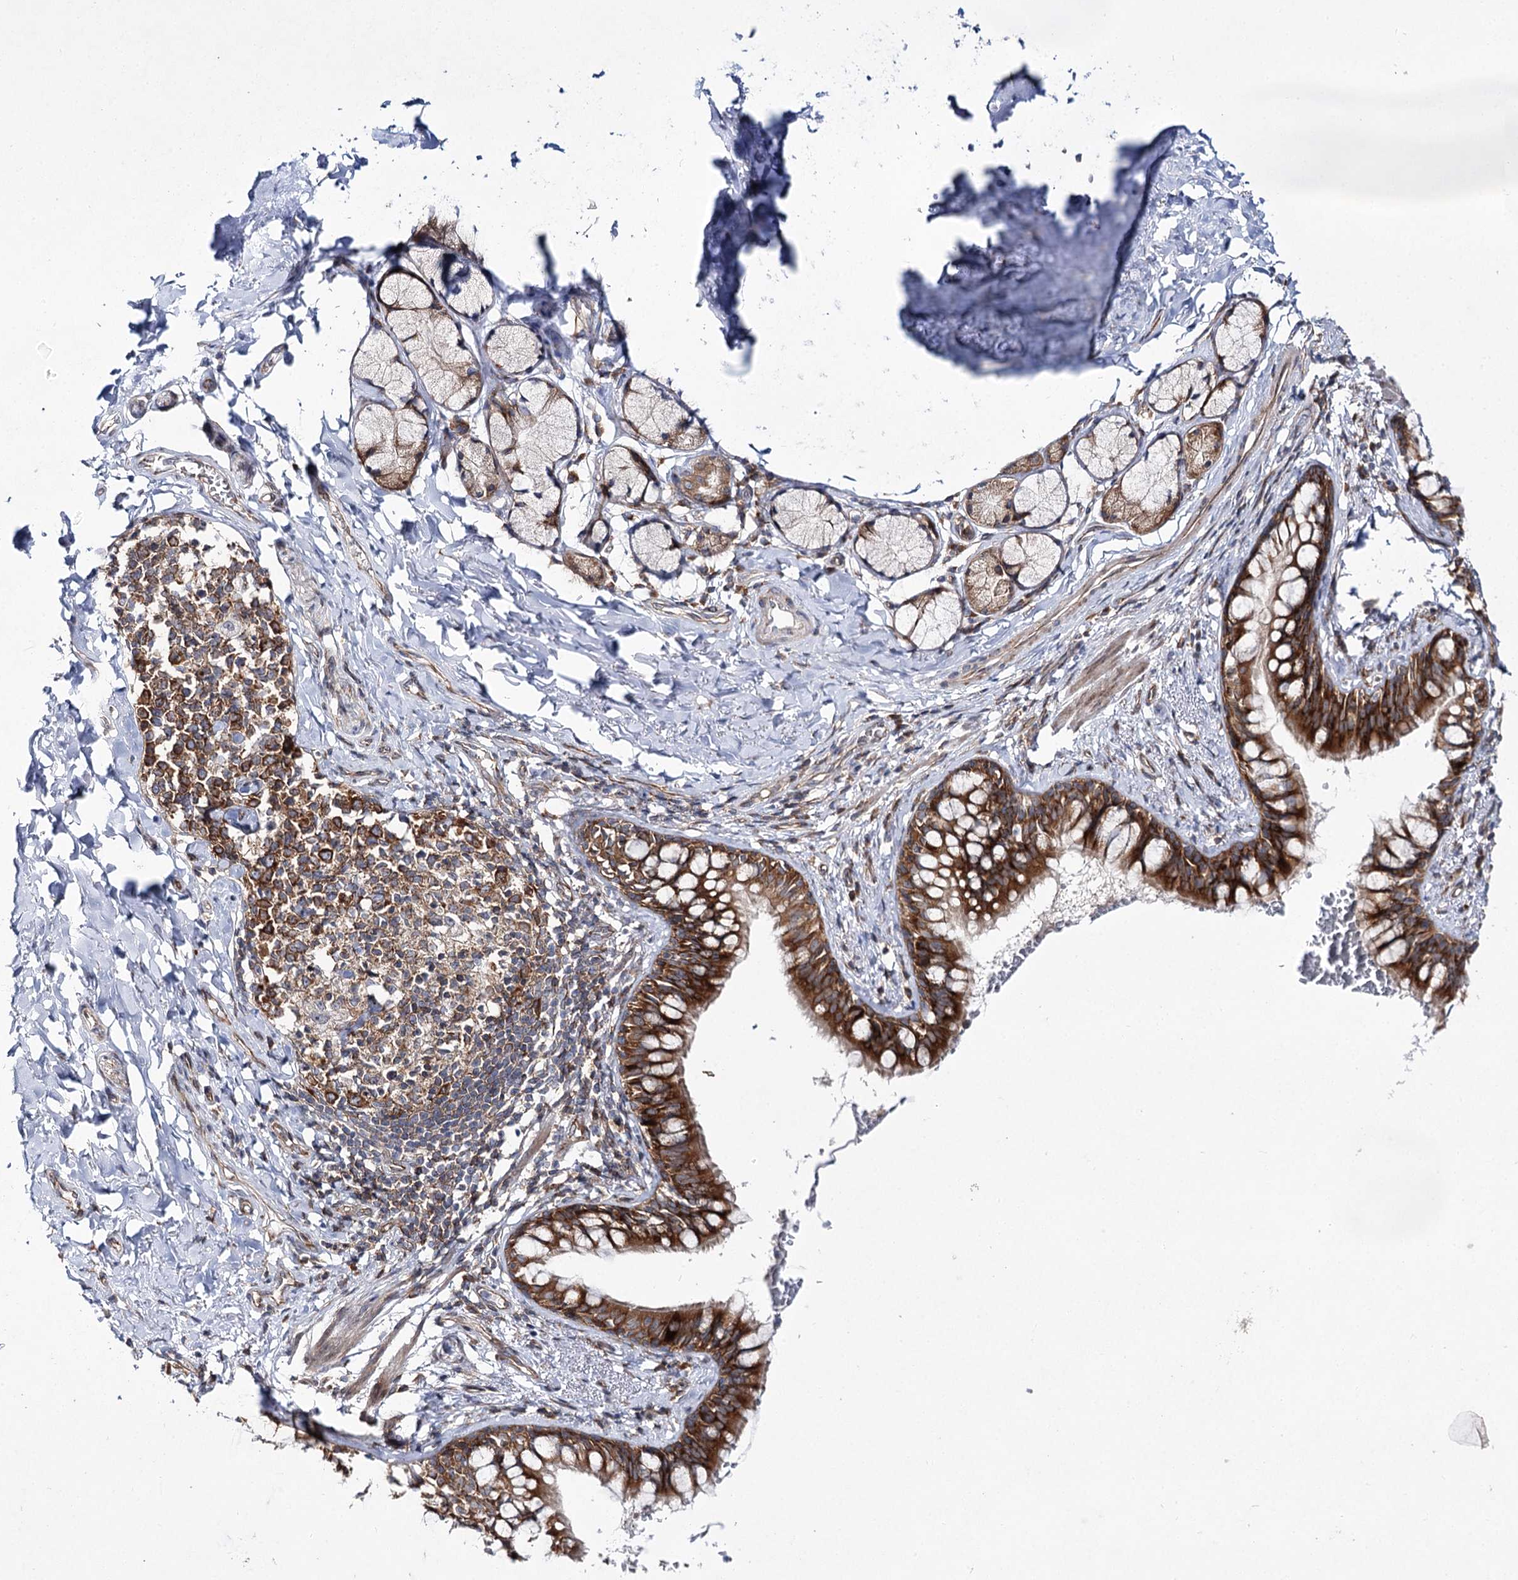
{"staining": {"intensity": "strong", "quantity": ">75%", "location": "cytoplasmic/membranous"}, "tissue": "bronchus", "cell_type": "Respiratory epithelial cells", "image_type": "normal", "snomed": [{"axis": "morphology", "description": "Normal tissue, NOS"}, {"axis": "topography", "description": "Cartilage tissue"}, {"axis": "topography", "description": "Bronchus"}], "caption": "Bronchus stained for a protein (brown) shows strong cytoplasmic/membranous positive expression in about >75% of respiratory epithelial cells.", "gene": "VWA2", "patient": {"sex": "female", "age": 36}}